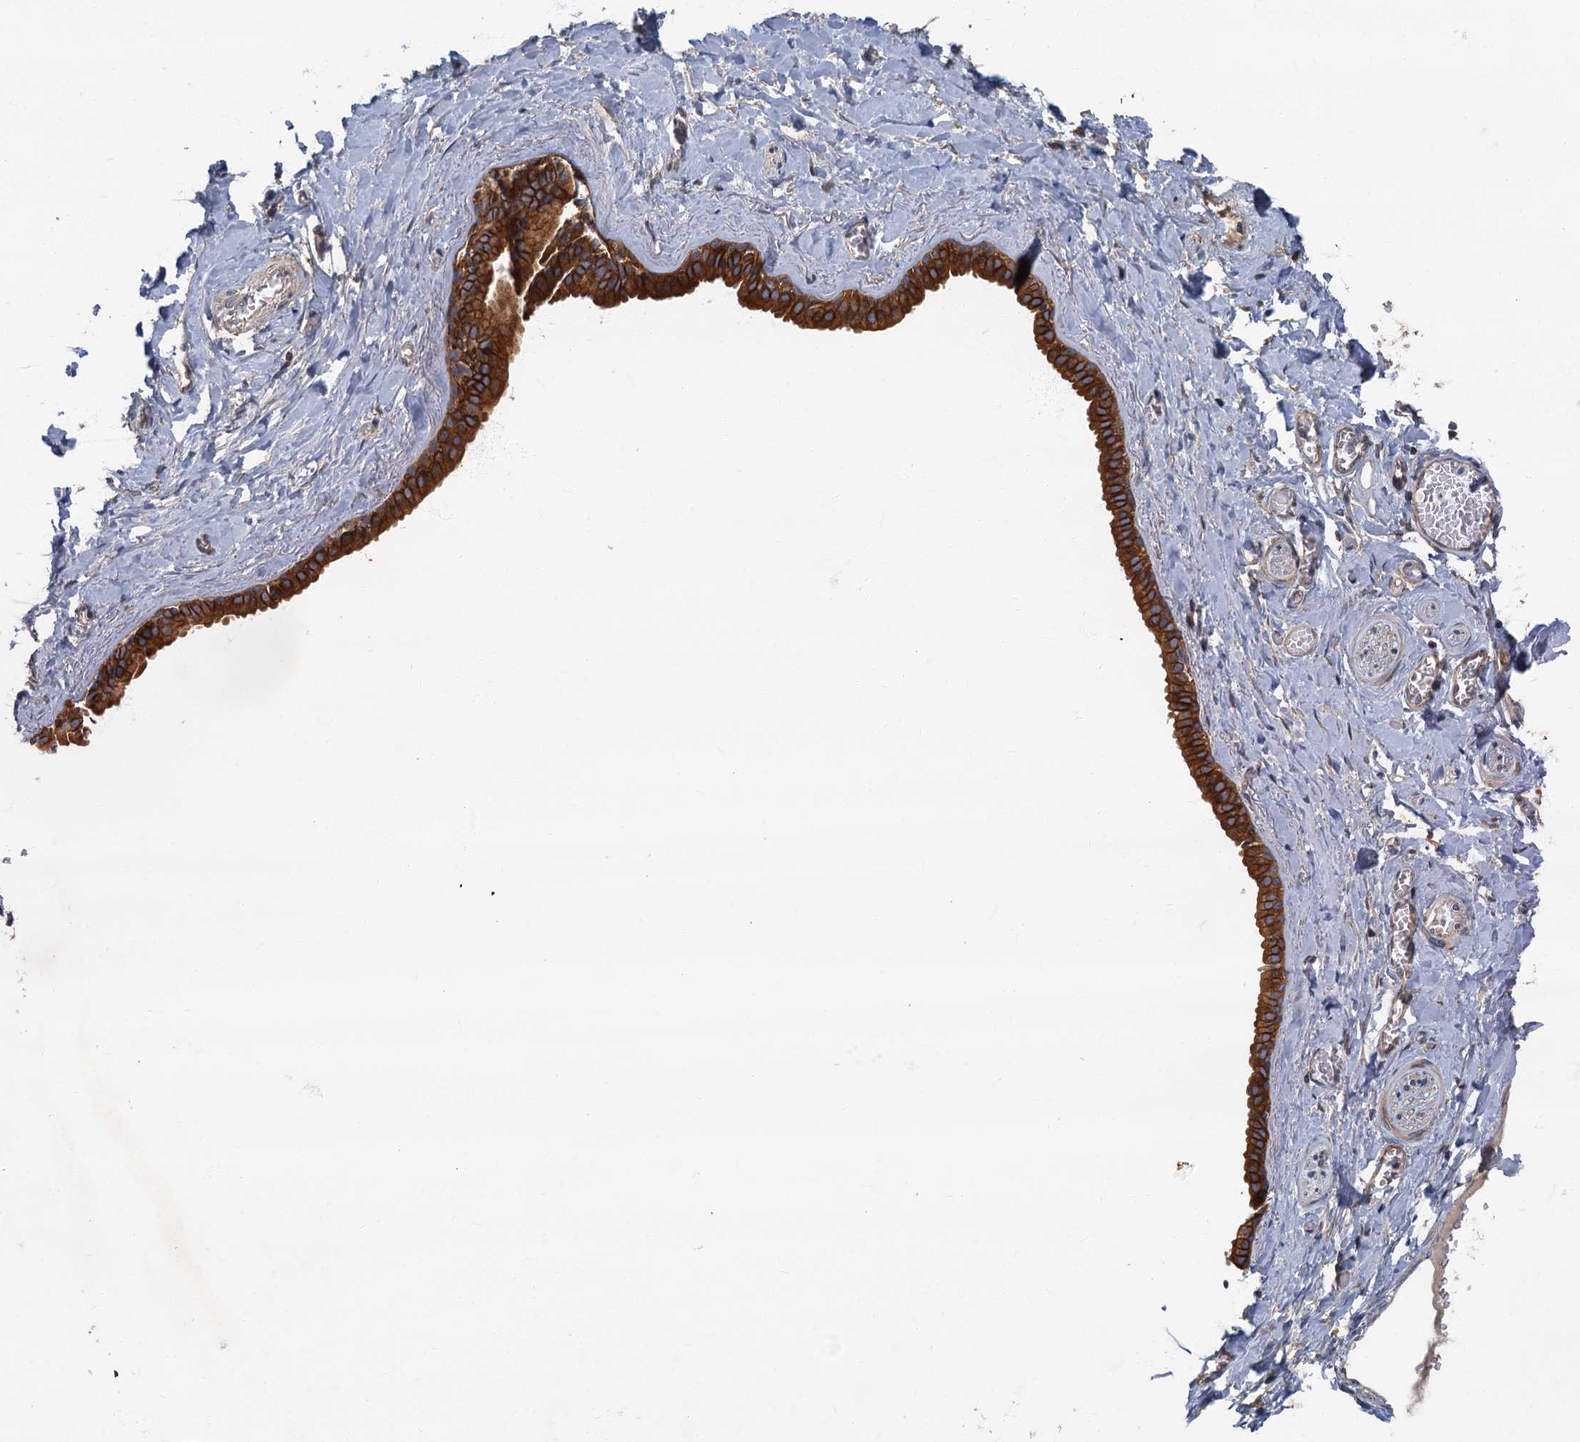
{"staining": {"intensity": "negative", "quantity": "none", "location": "none"}, "tissue": "adipose tissue", "cell_type": "Adipocytes", "image_type": "normal", "snomed": [{"axis": "morphology", "description": "Normal tissue, NOS"}, {"axis": "topography", "description": "Salivary gland"}, {"axis": "topography", "description": "Peripheral nerve tissue"}], "caption": "This is a photomicrograph of immunohistochemistry (IHC) staining of normal adipose tissue, which shows no positivity in adipocytes.", "gene": "CKAP2L", "patient": {"sex": "male", "age": 62}}